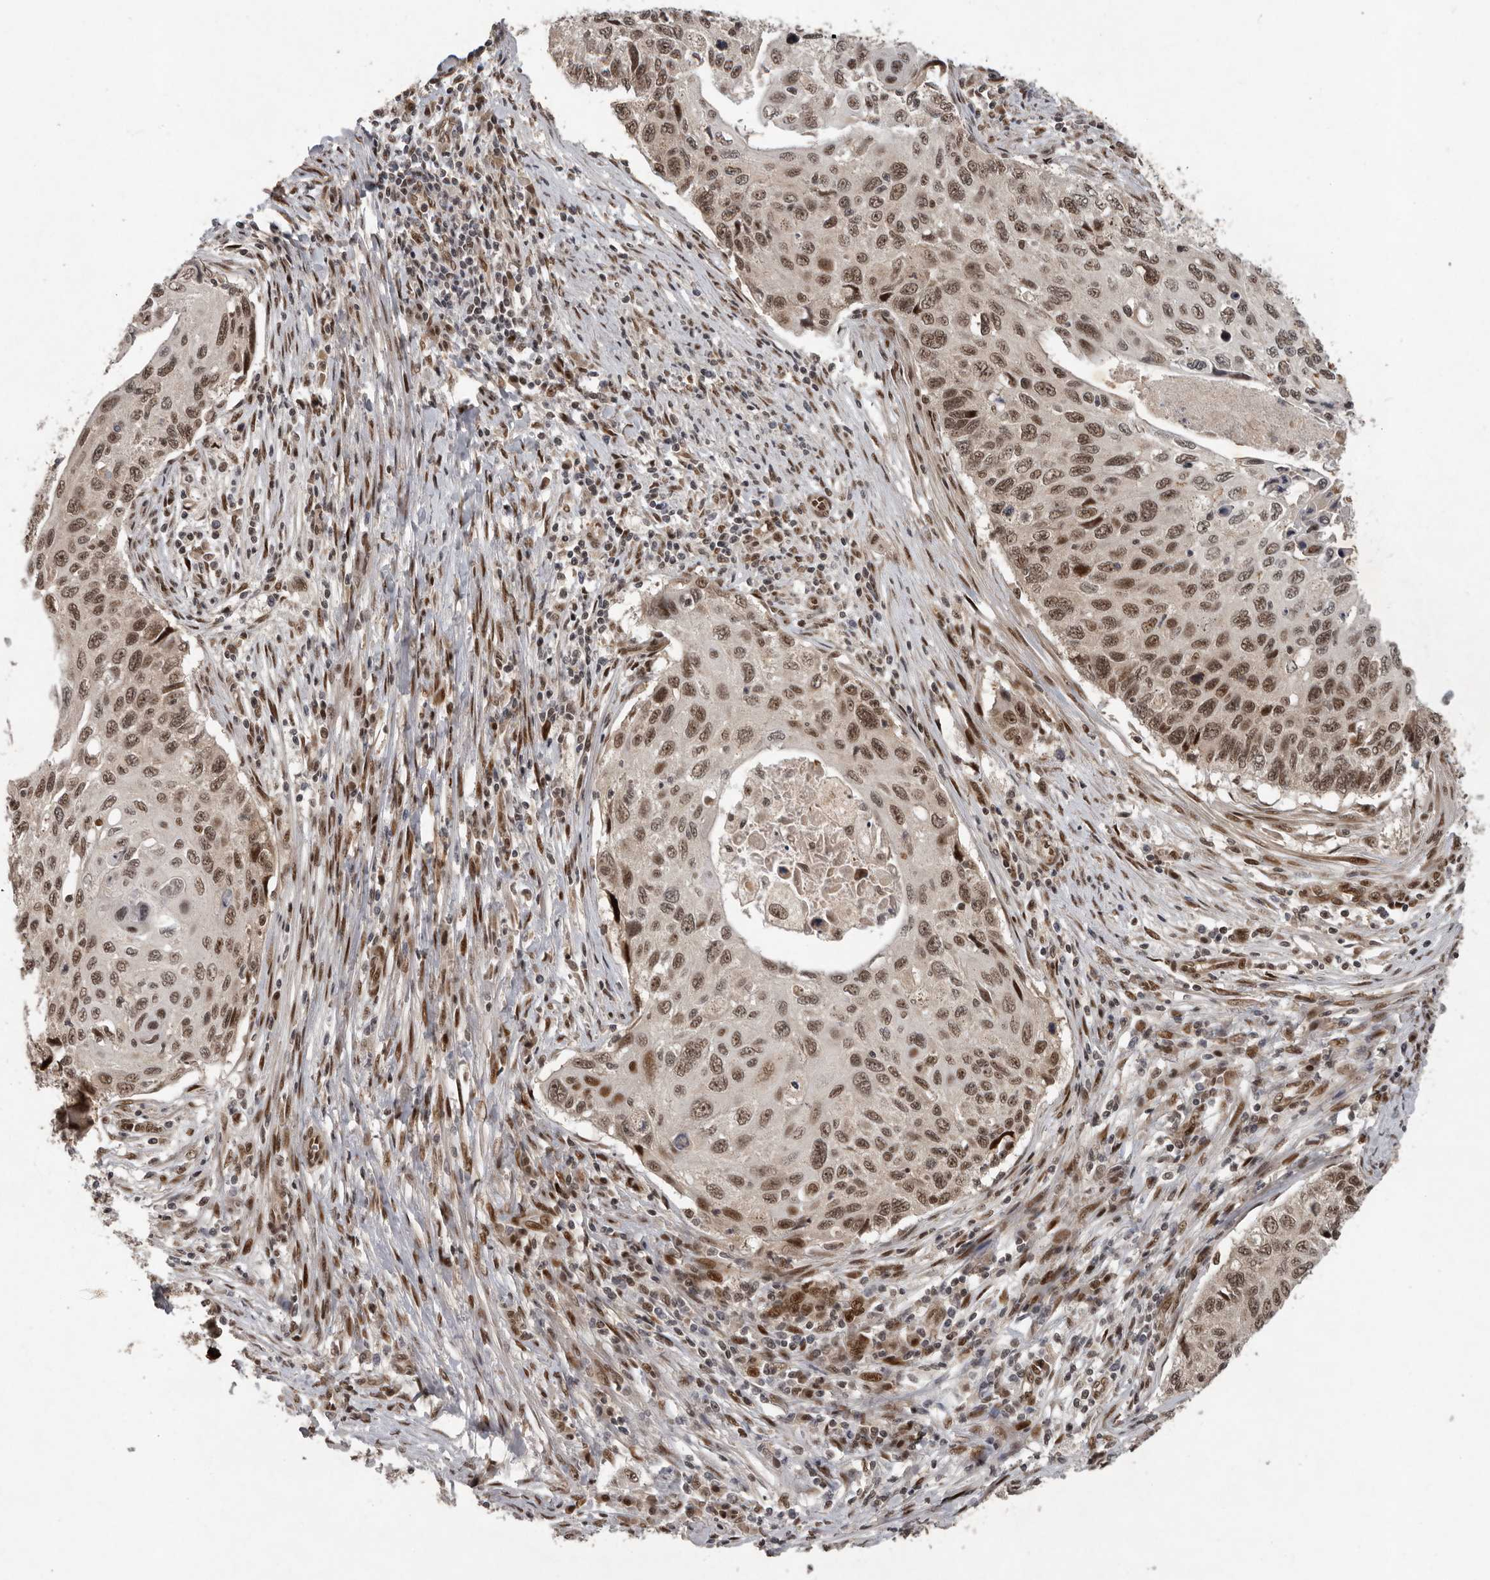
{"staining": {"intensity": "moderate", "quantity": ">75%", "location": "nuclear"}, "tissue": "cervical cancer", "cell_type": "Tumor cells", "image_type": "cancer", "snomed": [{"axis": "morphology", "description": "Squamous cell carcinoma, NOS"}, {"axis": "topography", "description": "Cervix"}], "caption": "Cervical cancer (squamous cell carcinoma) tissue reveals moderate nuclear staining in about >75% of tumor cells, visualized by immunohistochemistry. Using DAB (3,3'-diaminobenzidine) (brown) and hematoxylin (blue) stains, captured at high magnification using brightfield microscopy.", "gene": "CDC27", "patient": {"sex": "female", "age": 70}}